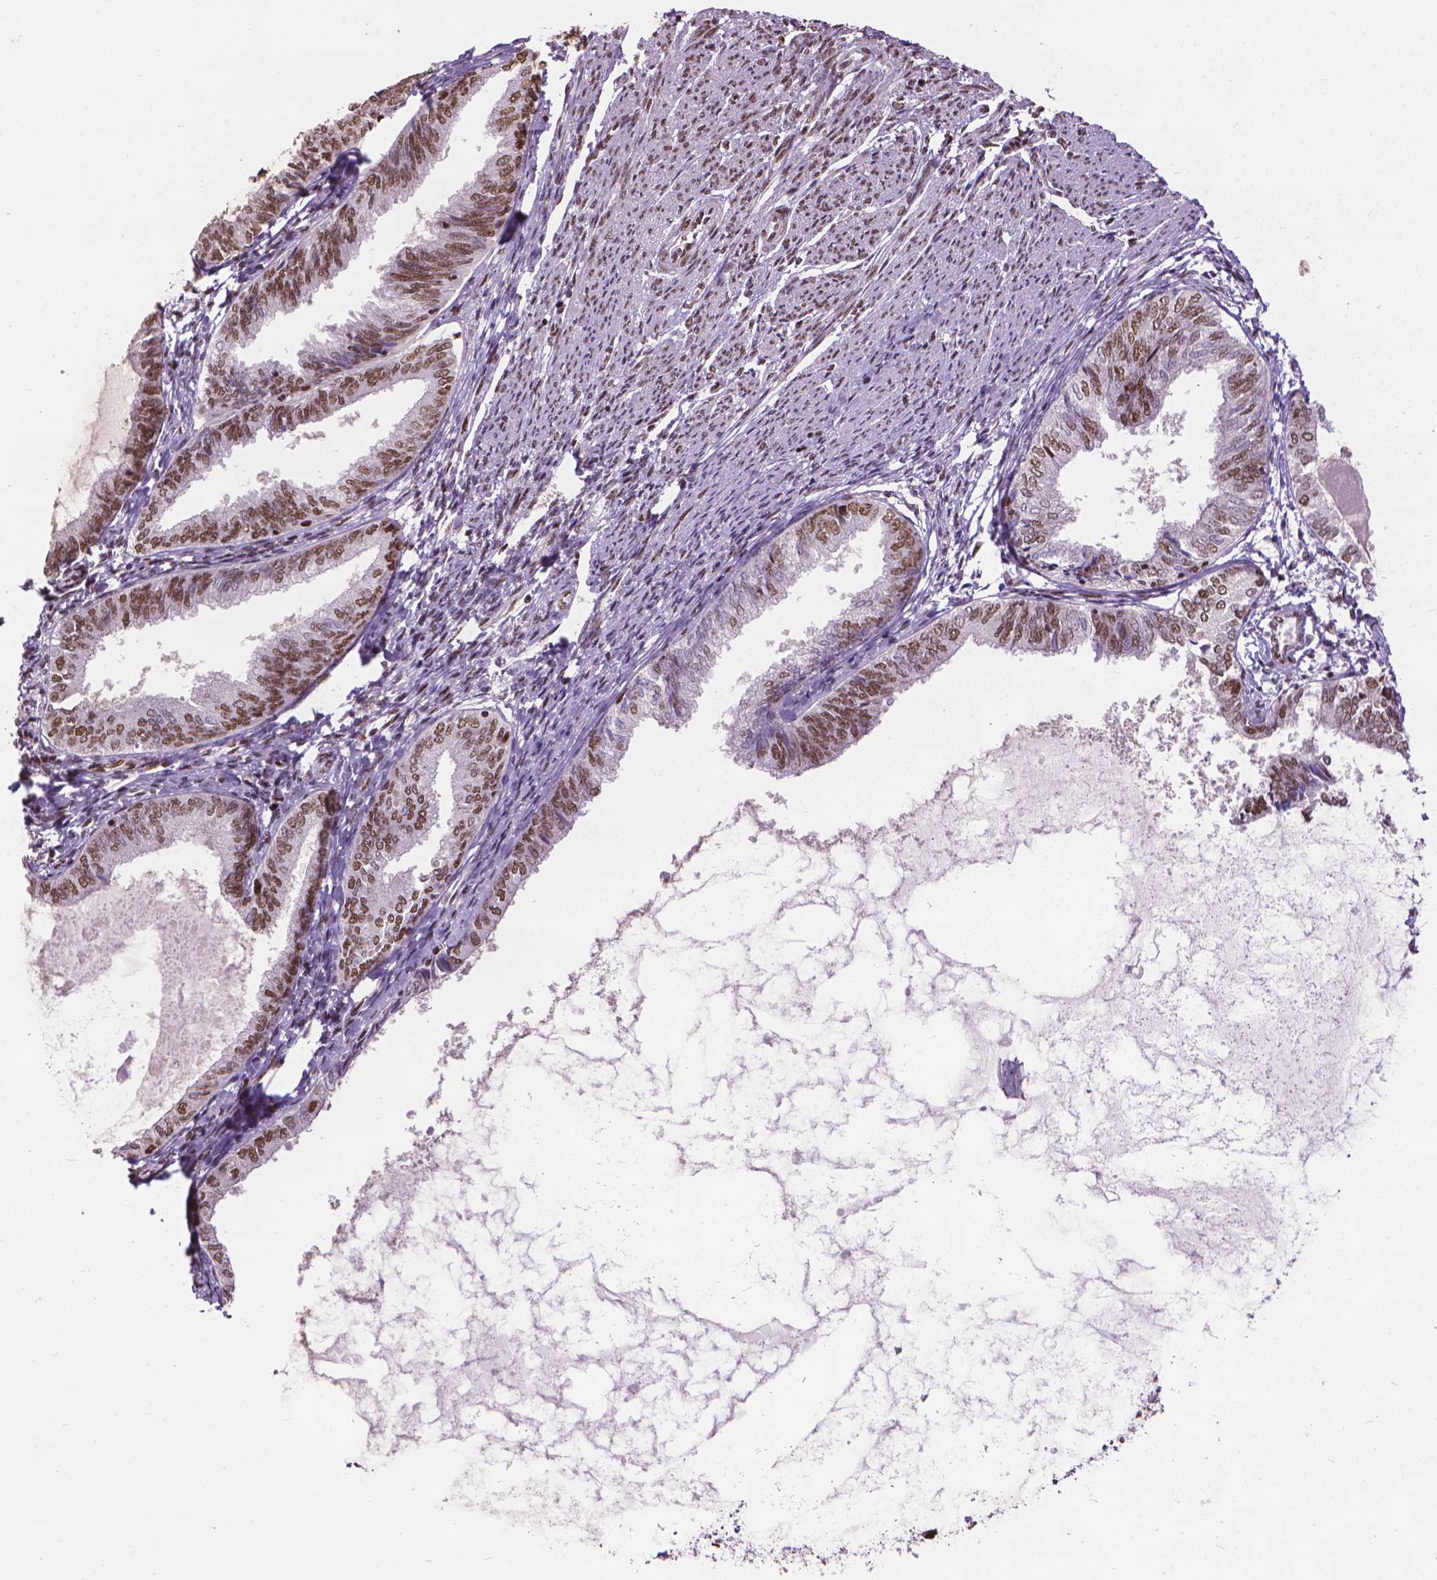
{"staining": {"intensity": "moderate", "quantity": "25%-75%", "location": "nuclear"}, "tissue": "endometrial cancer", "cell_type": "Tumor cells", "image_type": "cancer", "snomed": [{"axis": "morphology", "description": "Adenocarcinoma, NOS"}, {"axis": "topography", "description": "Endometrium"}], "caption": "Human endometrial cancer stained with a protein marker displays moderate staining in tumor cells.", "gene": "AKAP8", "patient": {"sex": "female", "age": 68}}